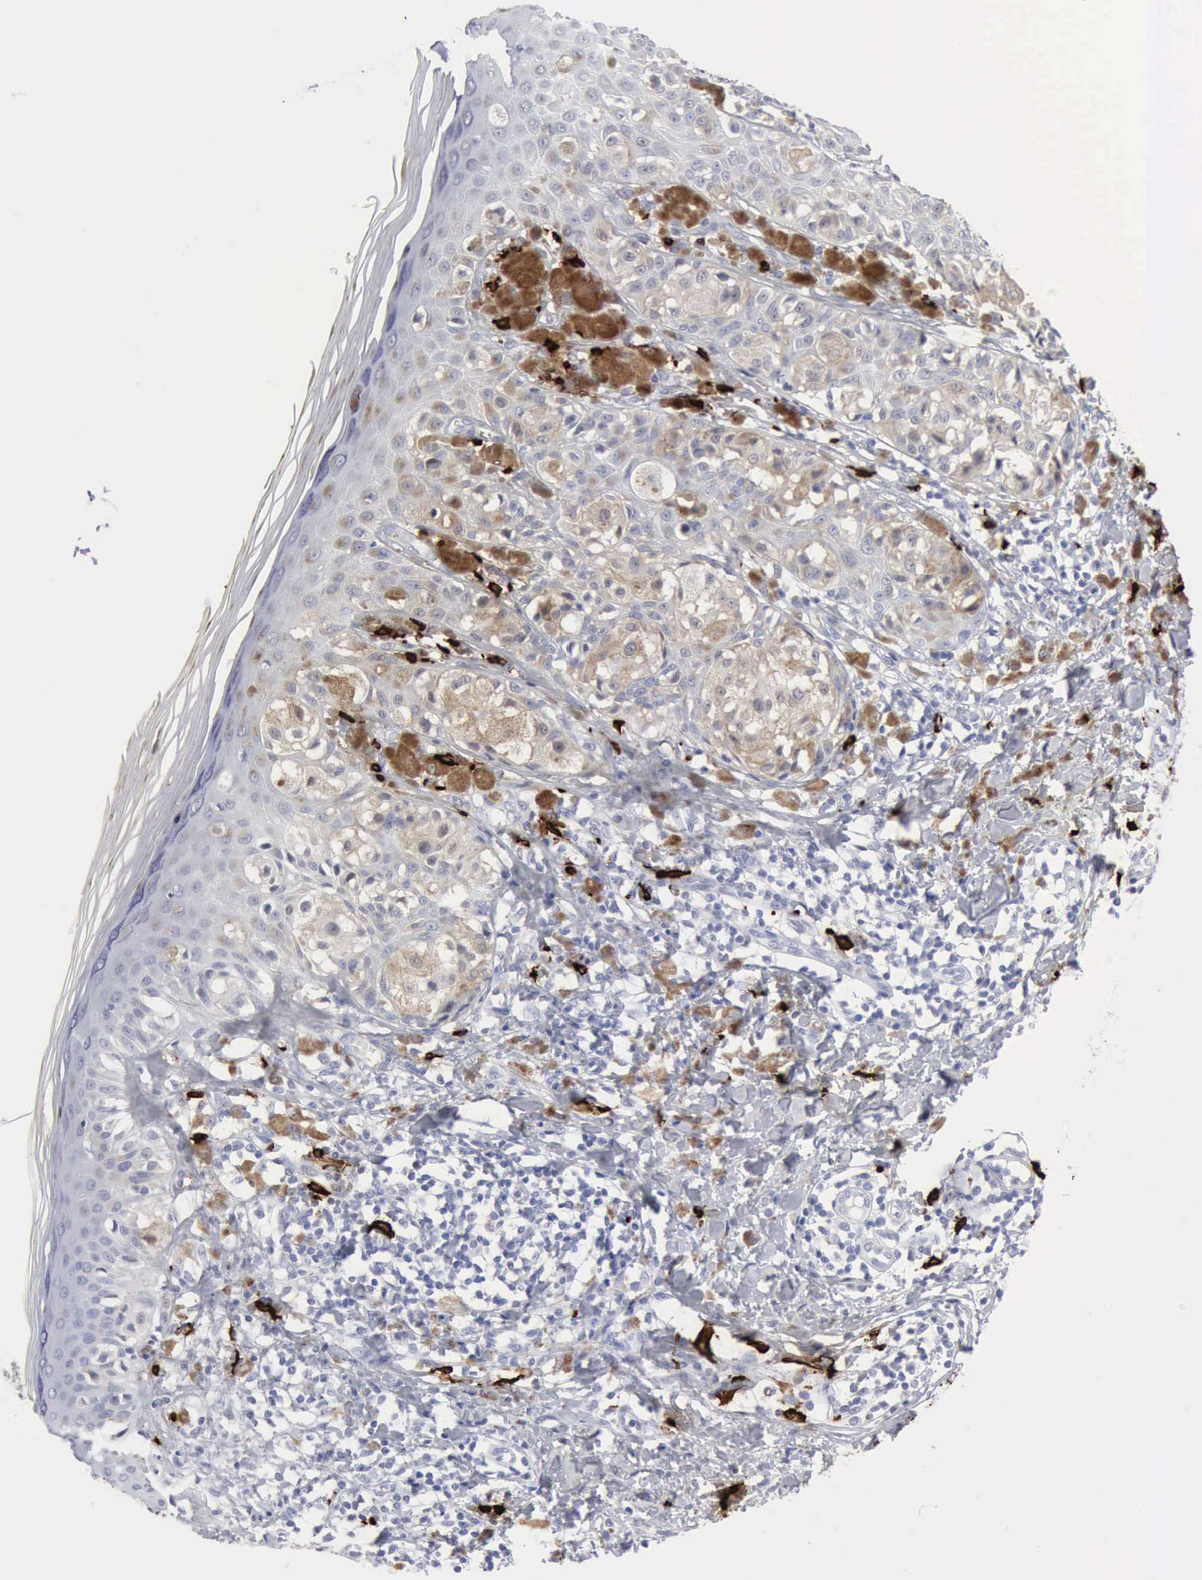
{"staining": {"intensity": "negative", "quantity": "none", "location": "none"}, "tissue": "melanoma", "cell_type": "Tumor cells", "image_type": "cancer", "snomed": [{"axis": "morphology", "description": "Malignant melanoma, NOS"}, {"axis": "topography", "description": "Skin"}], "caption": "The photomicrograph demonstrates no significant positivity in tumor cells of melanoma.", "gene": "CMA1", "patient": {"sex": "female", "age": 55}}